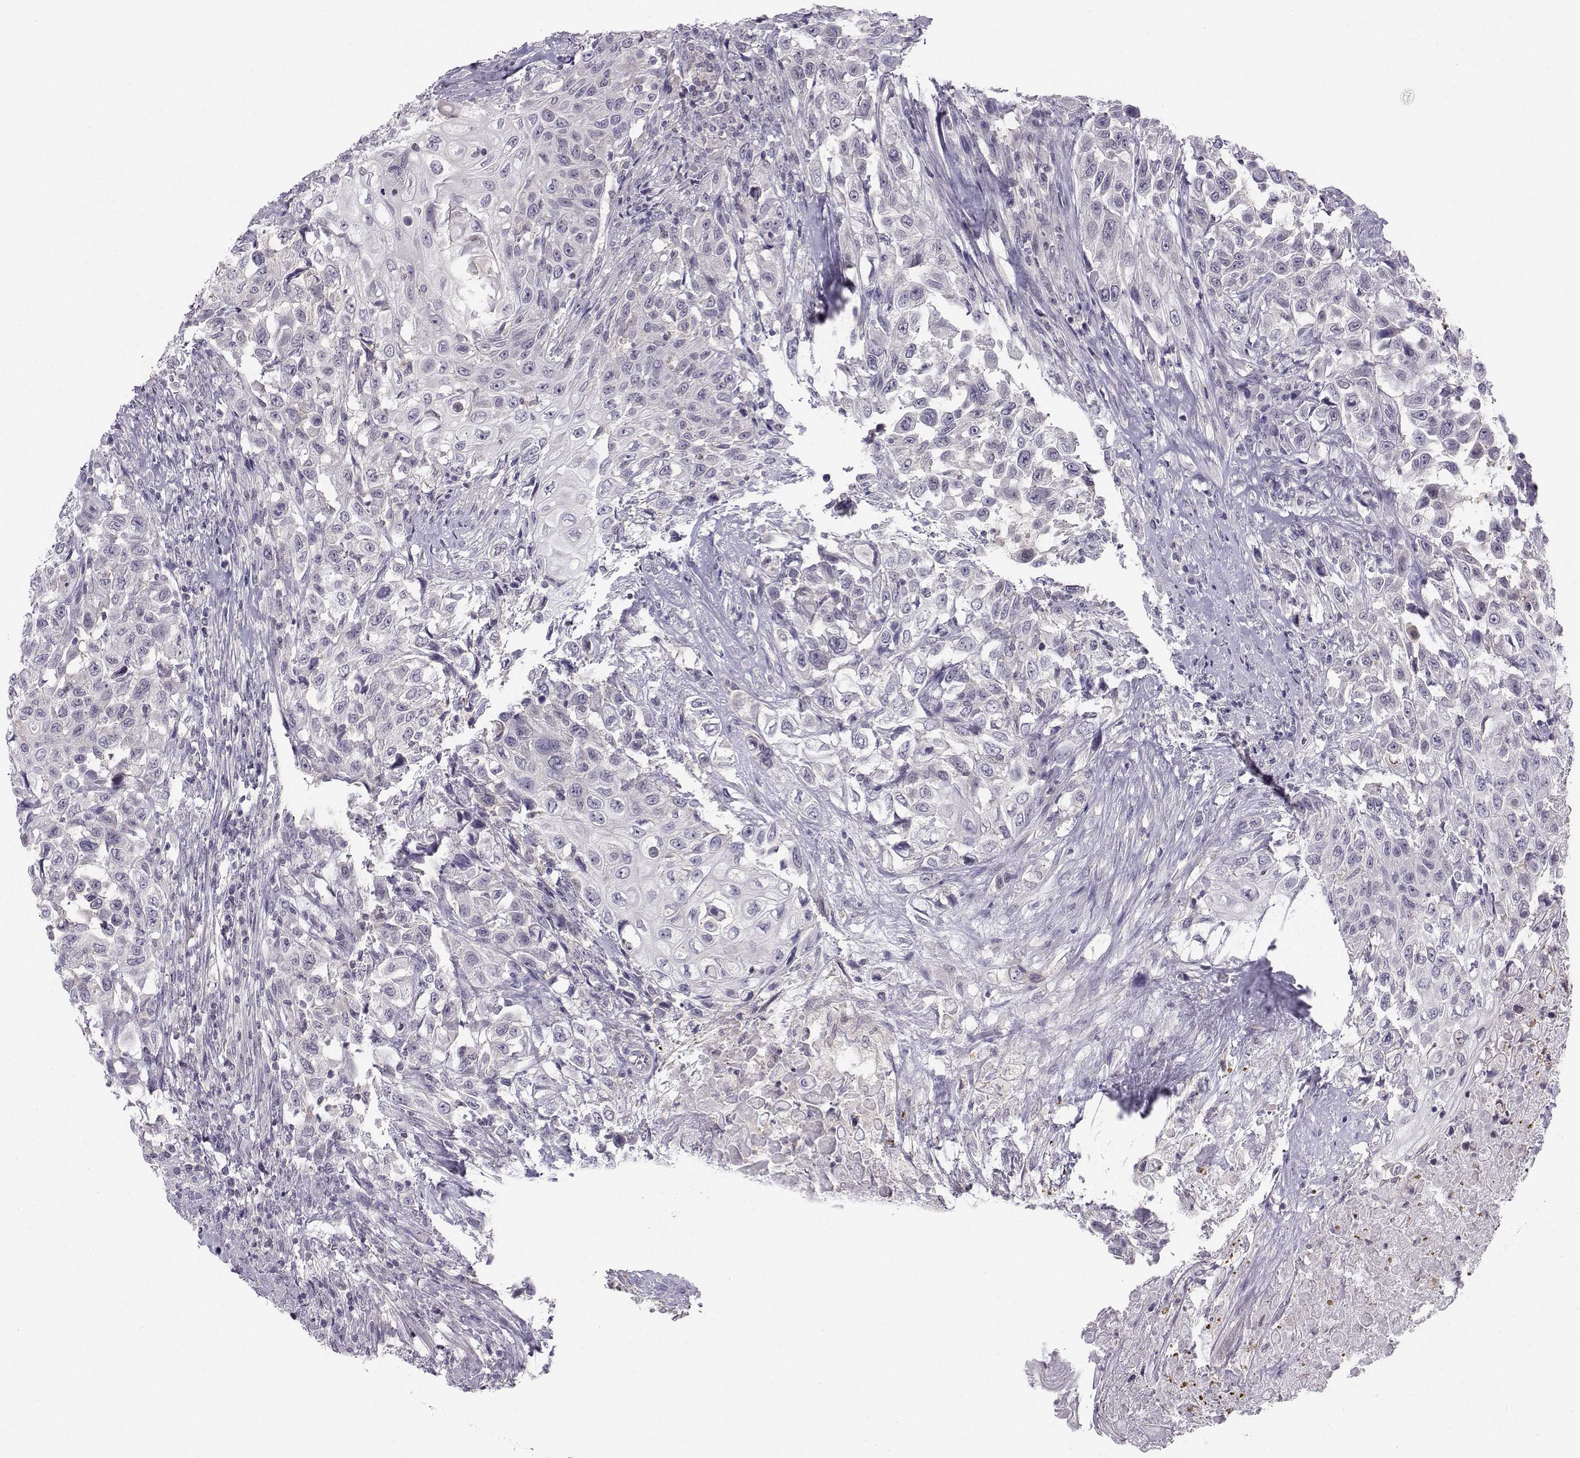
{"staining": {"intensity": "negative", "quantity": "none", "location": "none"}, "tissue": "urothelial cancer", "cell_type": "Tumor cells", "image_type": "cancer", "snomed": [{"axis": "morphology", "description": "Urothelial carcinoma, High grade"}, {"axis": "topography", "description": "Urinary bladder"}], "caption": "High-grade urothelial carcinoma was stained to show a protein in brown. There is no significant positivity in tumor cells. (DAB (3,3'-diaminobenzidine) IHC visualized using brightfield microscopy, high magnification).", "gene": "MROH7", "patient": {"sex": "female", "age": 56}}